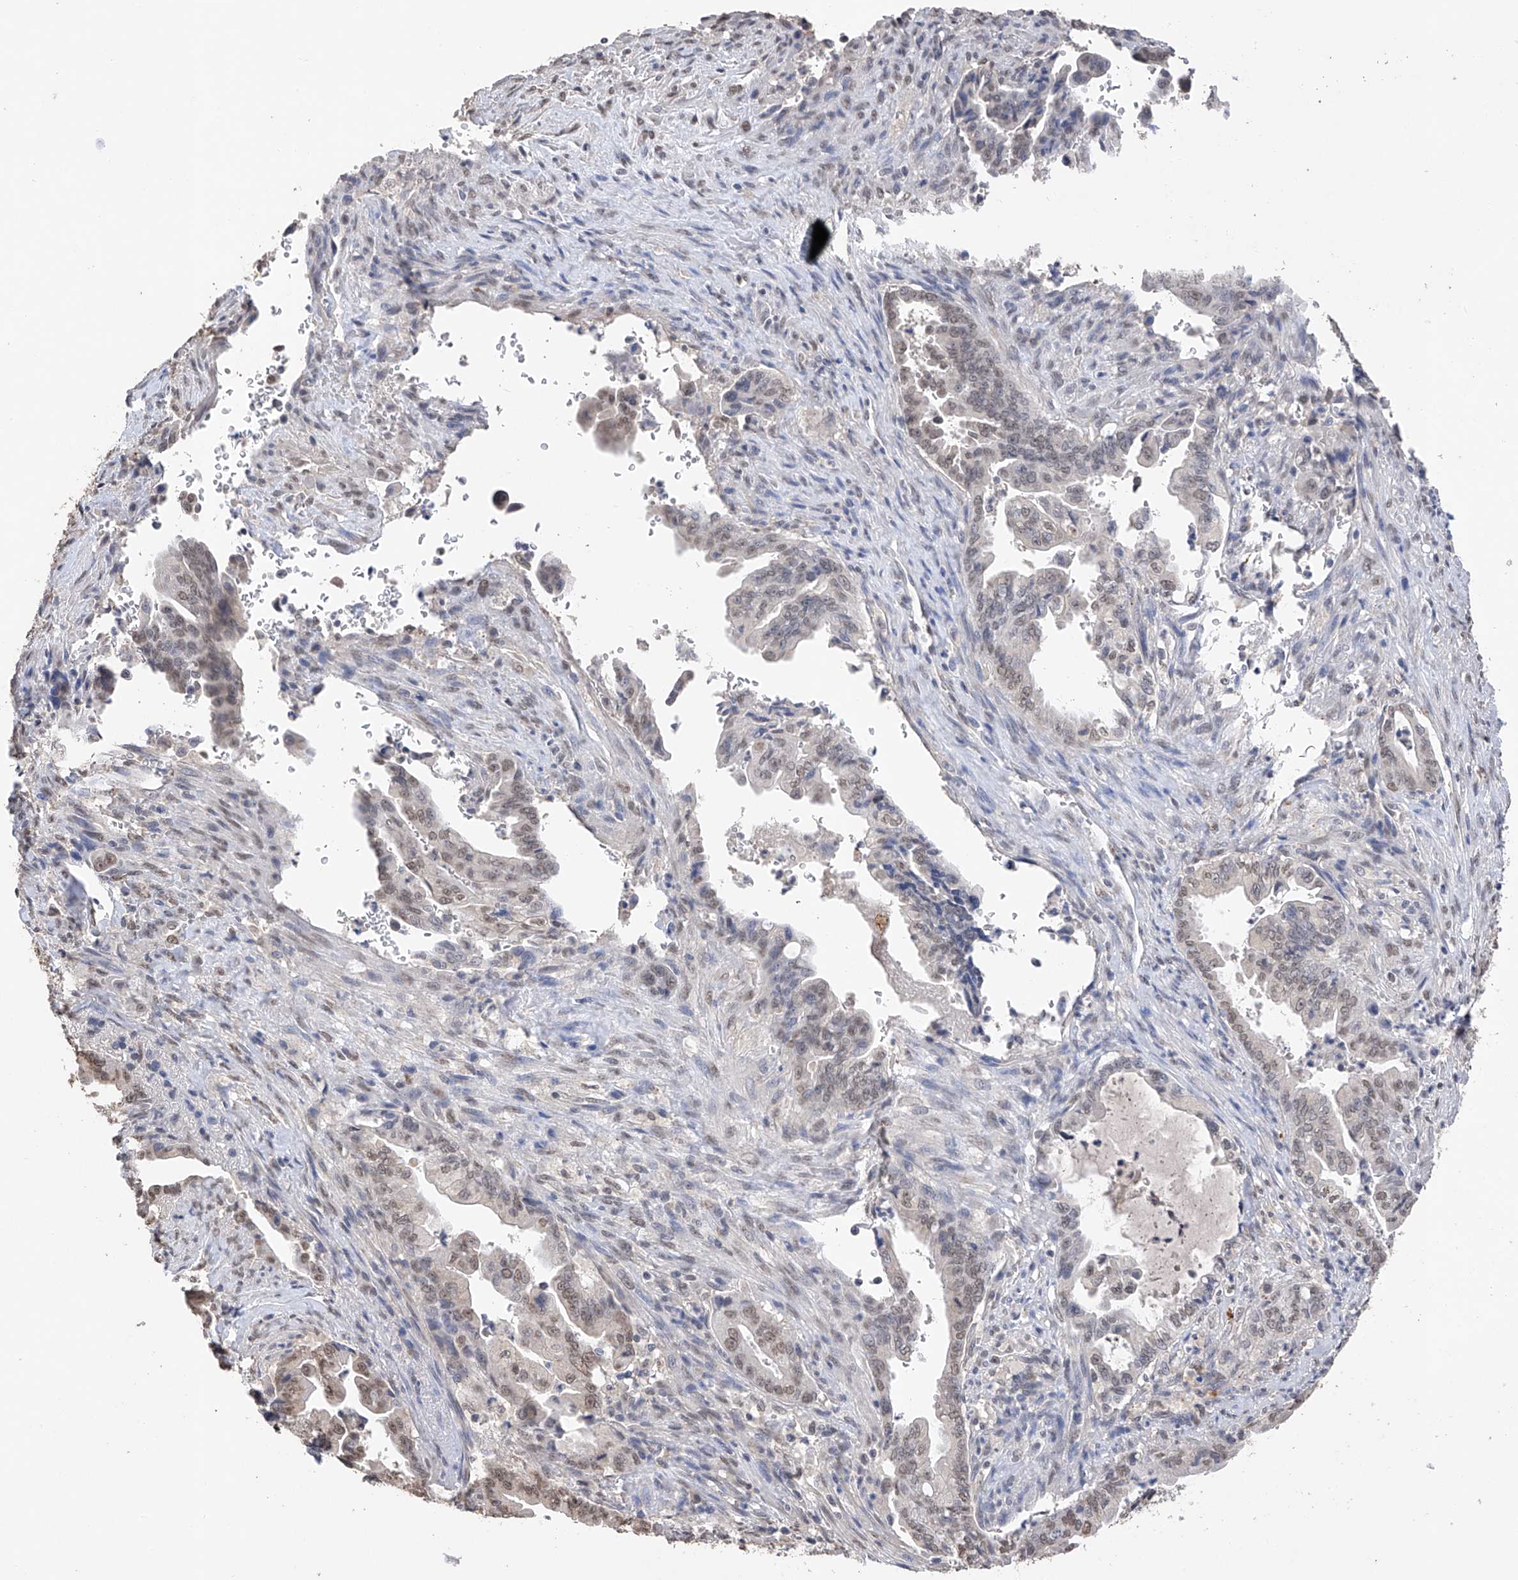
{"staining": {"intensity": "weak", "quantity": ">75%", "location": "nuclear"}, "tissue": "pancreatic cancer", "cell_type": "Tumor cells", "image_type": "cancer", "snomed": [{"axis": "morphology", "description": "Adenocarcinoma, NOS"}, {"axis": "topography", "description": "Pancreas"}], "caption": "IHC (DAB) staining of pancreatic cancer (adenocarcinoma) demonstrates weak nuclear protein expression in about >75% of tumor cells.", "gene": "DMAP1", "patient": {"sex": "male", "age": 70}}